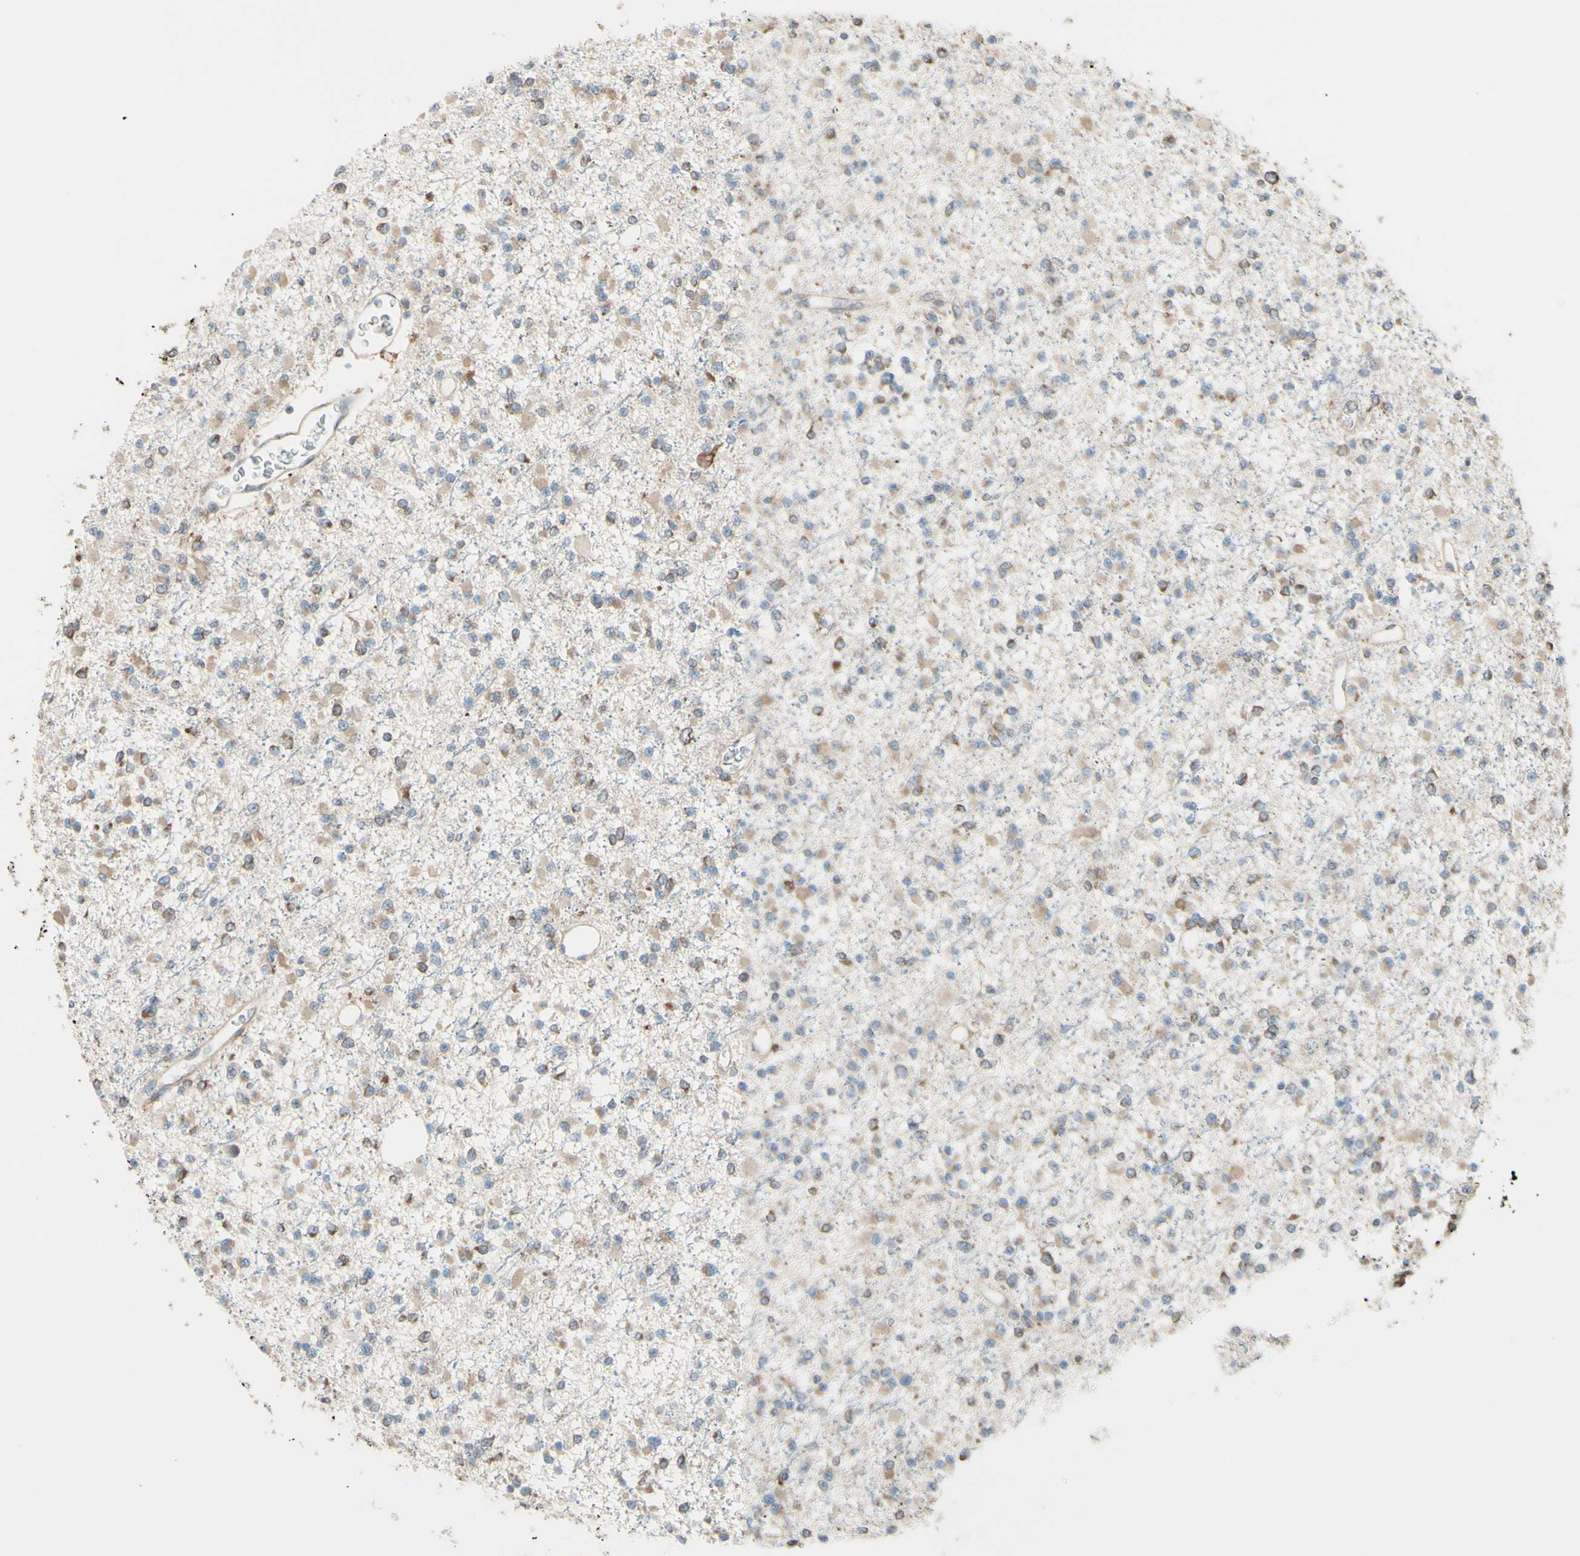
{"staining": {"intensity": "weak", "quantity": ">75%", "location": "cytoplasmic/membranous"}, "tissue": "glioma", "cell_type": "Tumor cells", "image_type": "cancer", "snomed": [{"axis": "morphology", "description": "Glioma, malignant, Low grade"}, {"axis": "topography", "description": "Brain"}], "caption": "This is an image of IHC staining of glioma, which shows weak staining in the cytoplasmic/membranous of tumor cells.", "gene": "DNAJB11", "patient": {"sex": "female", "age": 22}}